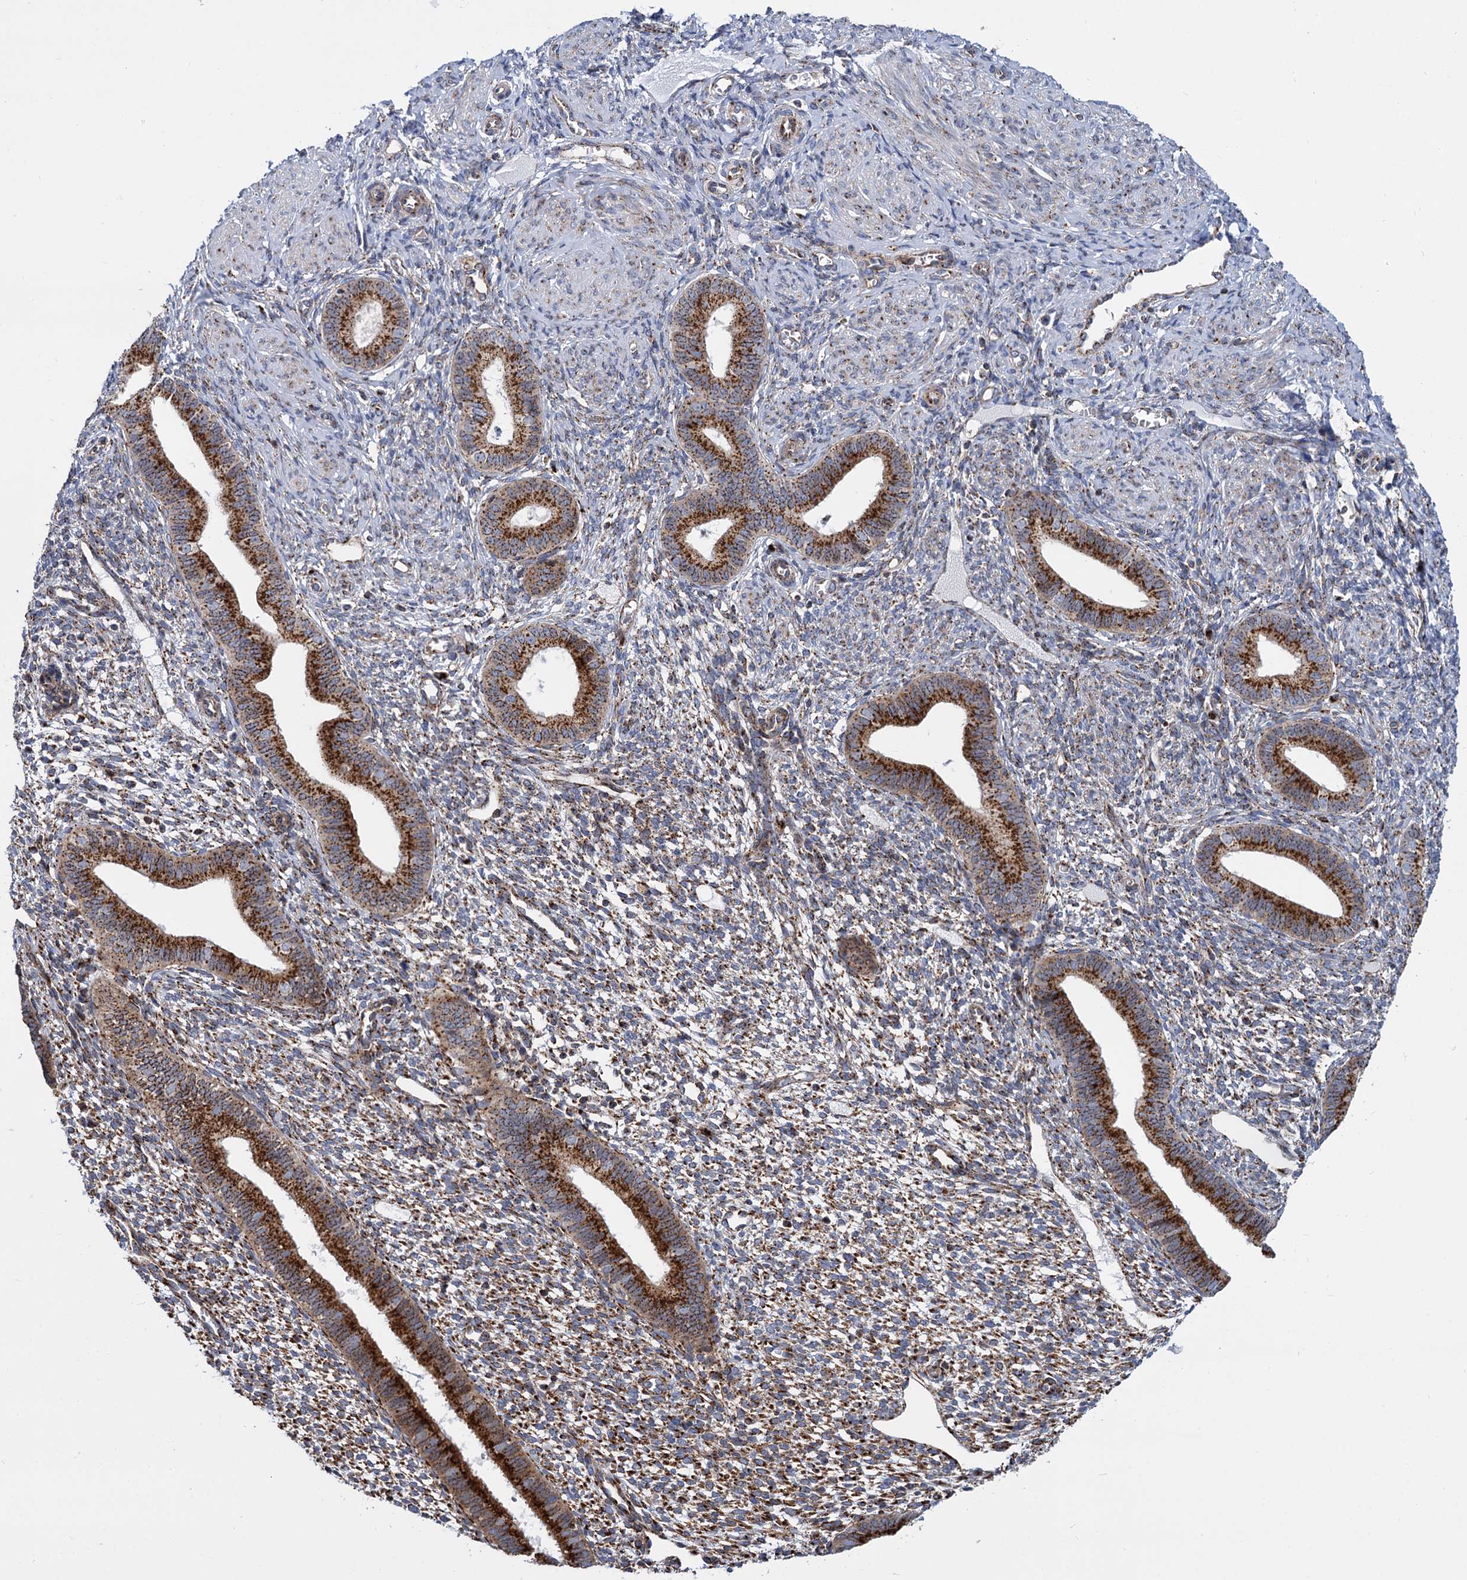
{"staining": {"intensity": "moderate", "quantity": ">75%", "location": "cytoplasmic/membranous"}, "tissue": "endometrium", "cell_type": "Cells in endometrial stroma", "image_type": "normal", "snomed": [{"axis": "morphology", "description": "Normal tissue, NOS"}, {"axis": "topography", "description": "Endometrium"}], "caption": "IHC micrograph of benign human endometrium stained for a protein (brown), which exhibits medium levels of moderate cytoplasmic/membranous staining in approximately >75% of cells in endometrial stroma.", "gene": "SUPT20H", "patient": {"sex": "female", "age": 46}}